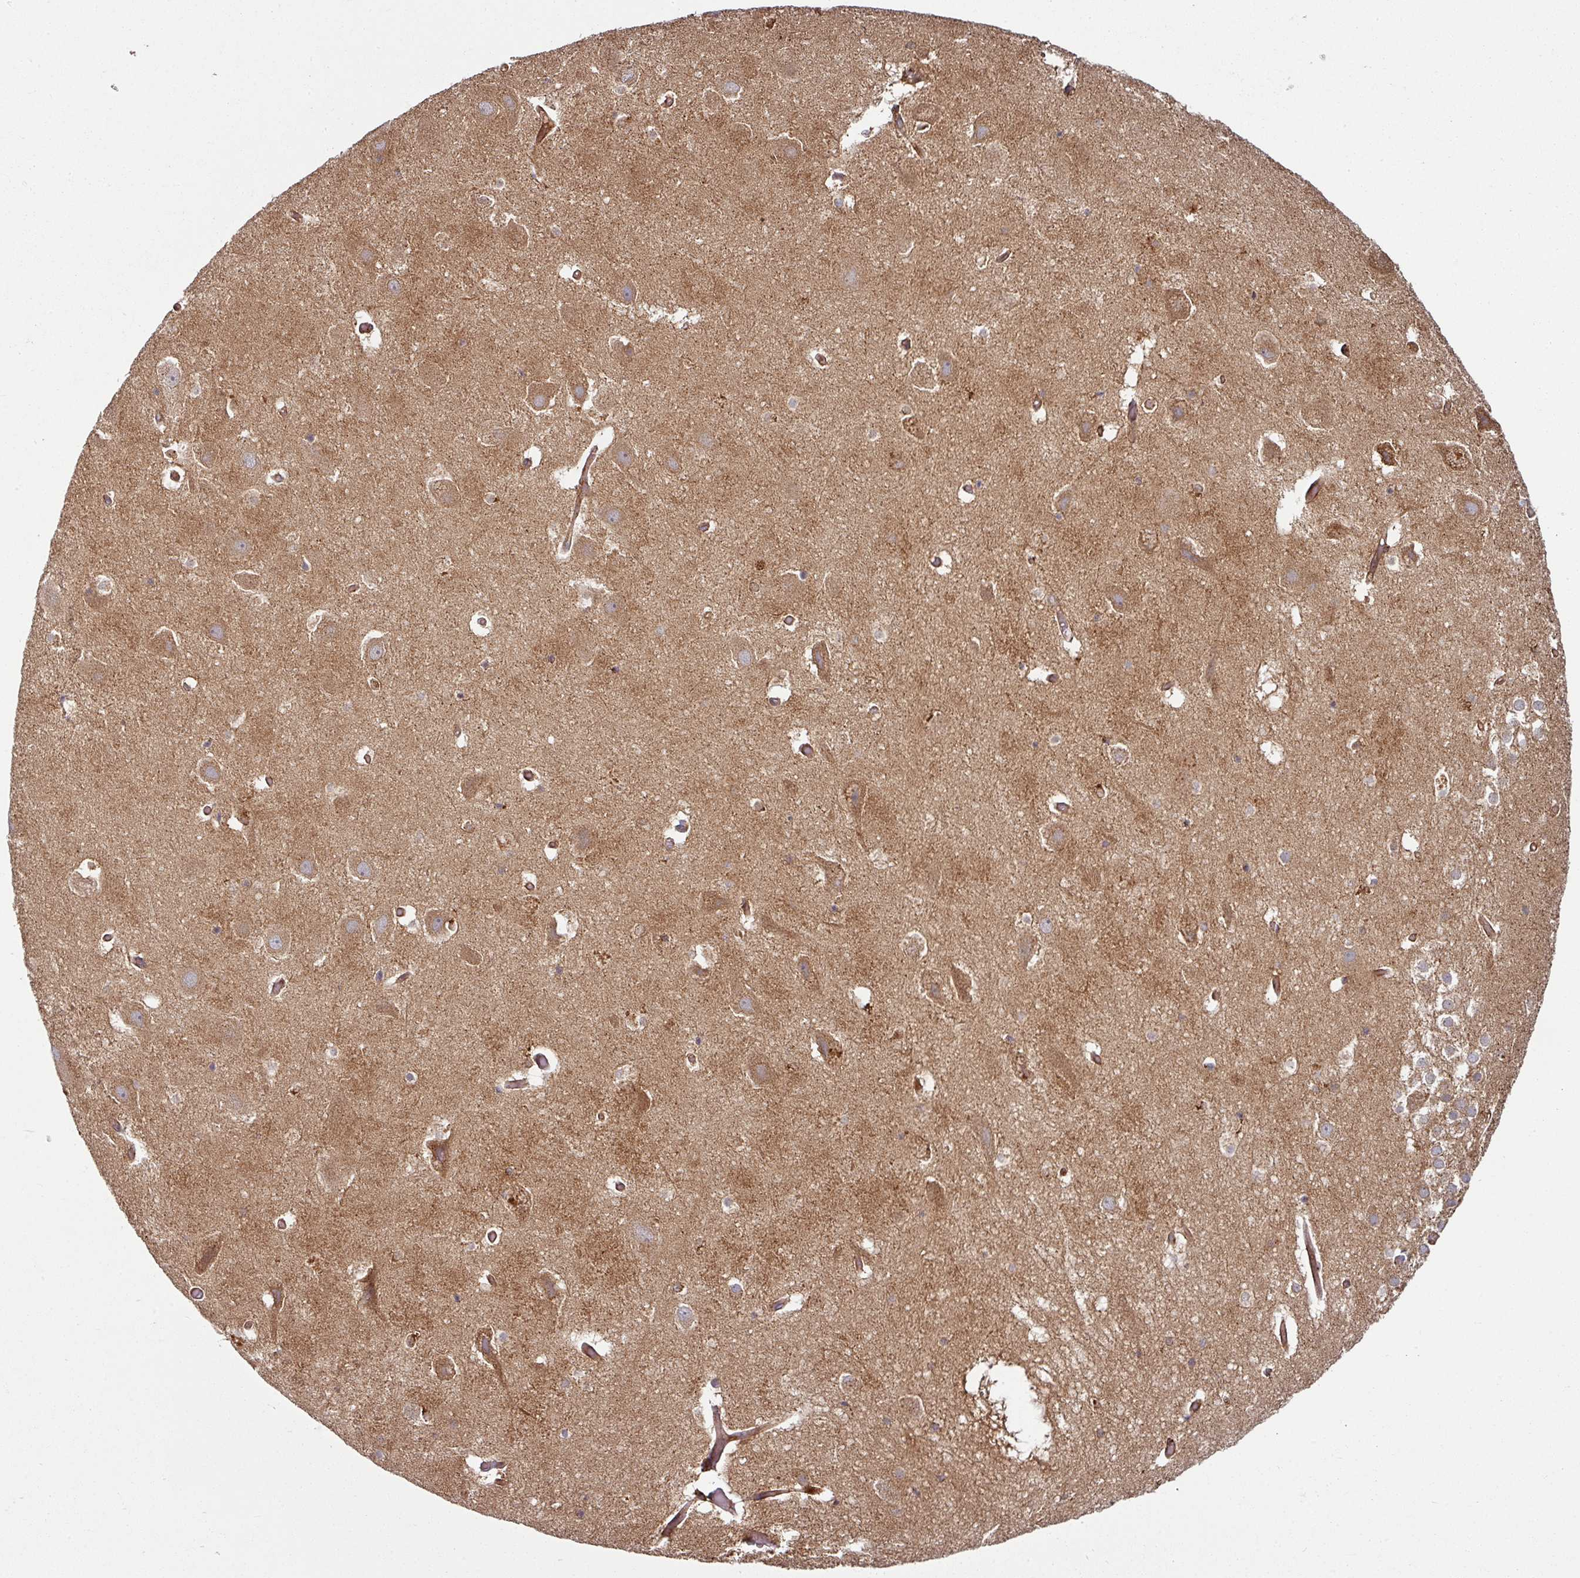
{"staining": {"intensity": "moderate", "quantity": "<25%", "location": "cytoplasmic/membranous"}, "tissue": "hippocampus", "cell_type": "Glial cells", "image_type": "normal", "snomed": [{"axis": "morphology", "description": "Normal tissue, NOS"}, {"axis": "topography", "description": "Hippocampus"}], "caption": "IHC photomicrograph of benign hippocampus stained for a protein (brown), which reveals low levels of moderate cytoplasmic/membranous positivity in about <25% of glial cells.", "gene": "RAB5A", "patient": {"sex": "female", "age": 52}}